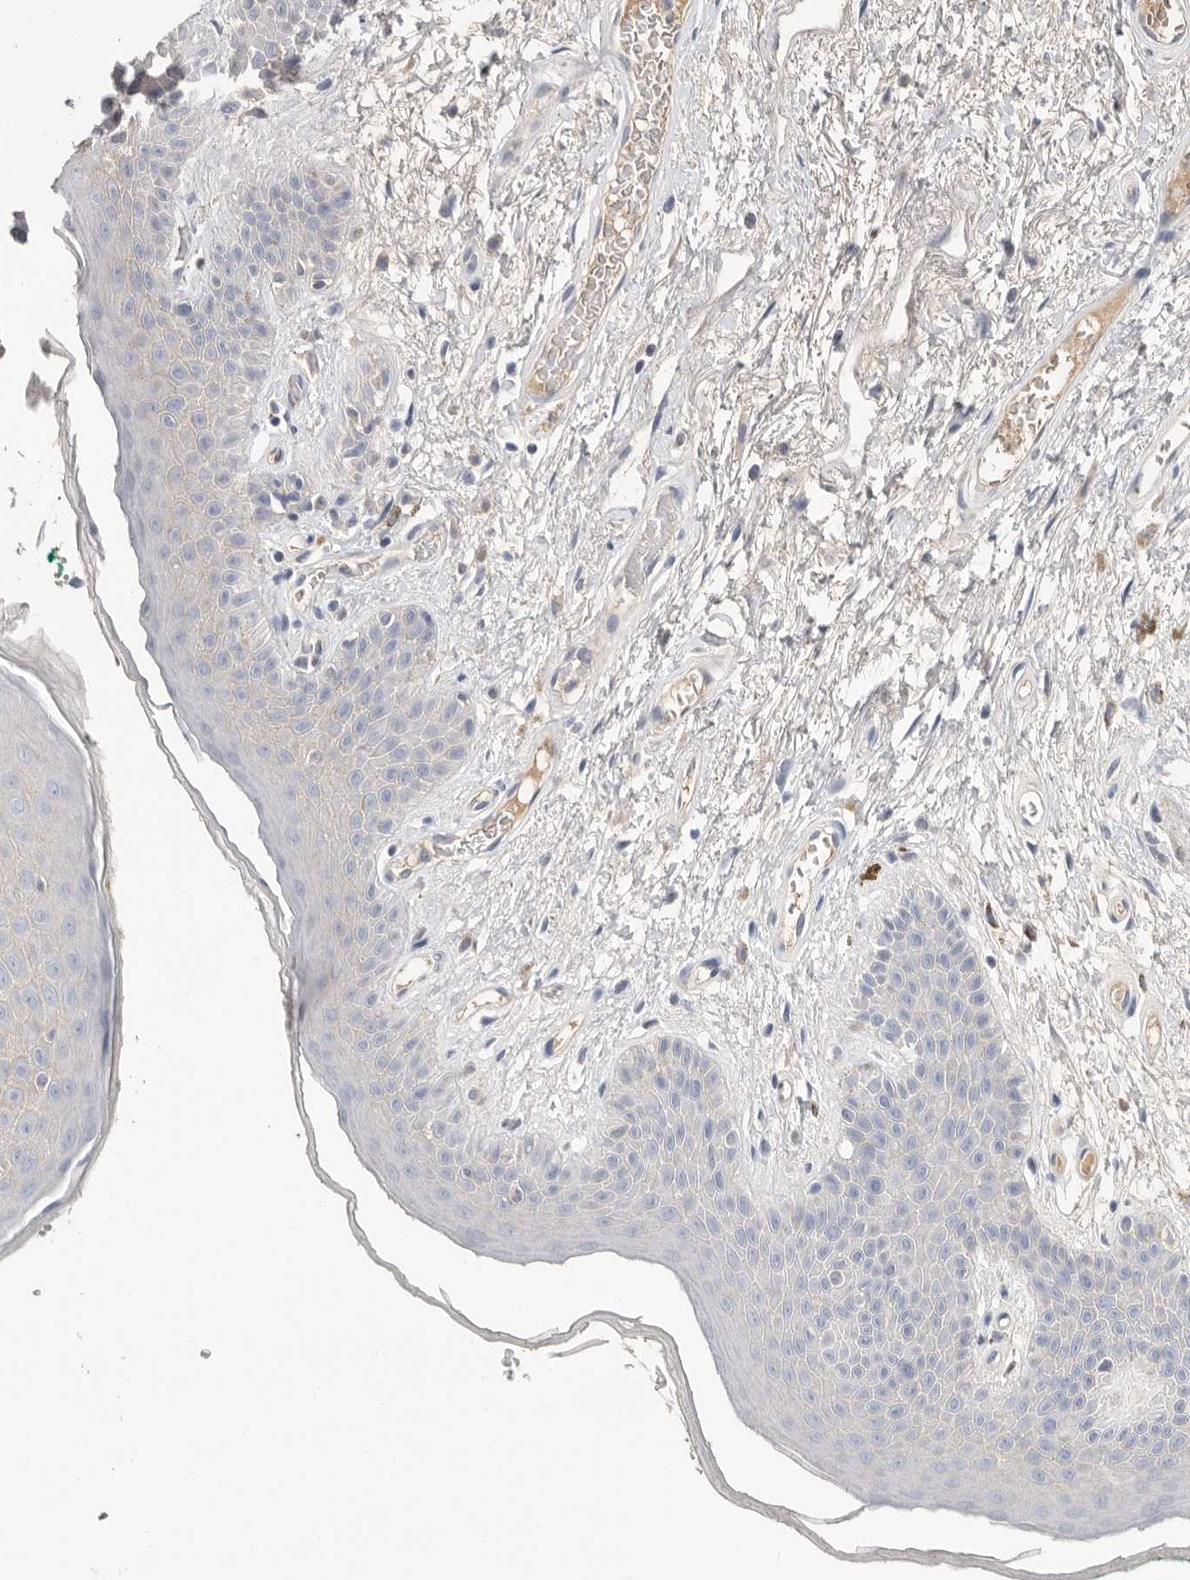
{"staining": {"intensity": "negative", "quantity": "none", "location": "none"}, "tissue": "skin", "cell_type": "Epidermal cells", "image_type": "normal", "snomed": [{"axis": "morphology", "description": "Normal tissue, NOS"}, {"axis": "topography", "description": "Anal"}], "caption": "Human skin stained for a protein using IHC demonstrates no positivity in epidermal cells.", "gene": "APOA2", "patient": {"sex": "male", "age": 74}}